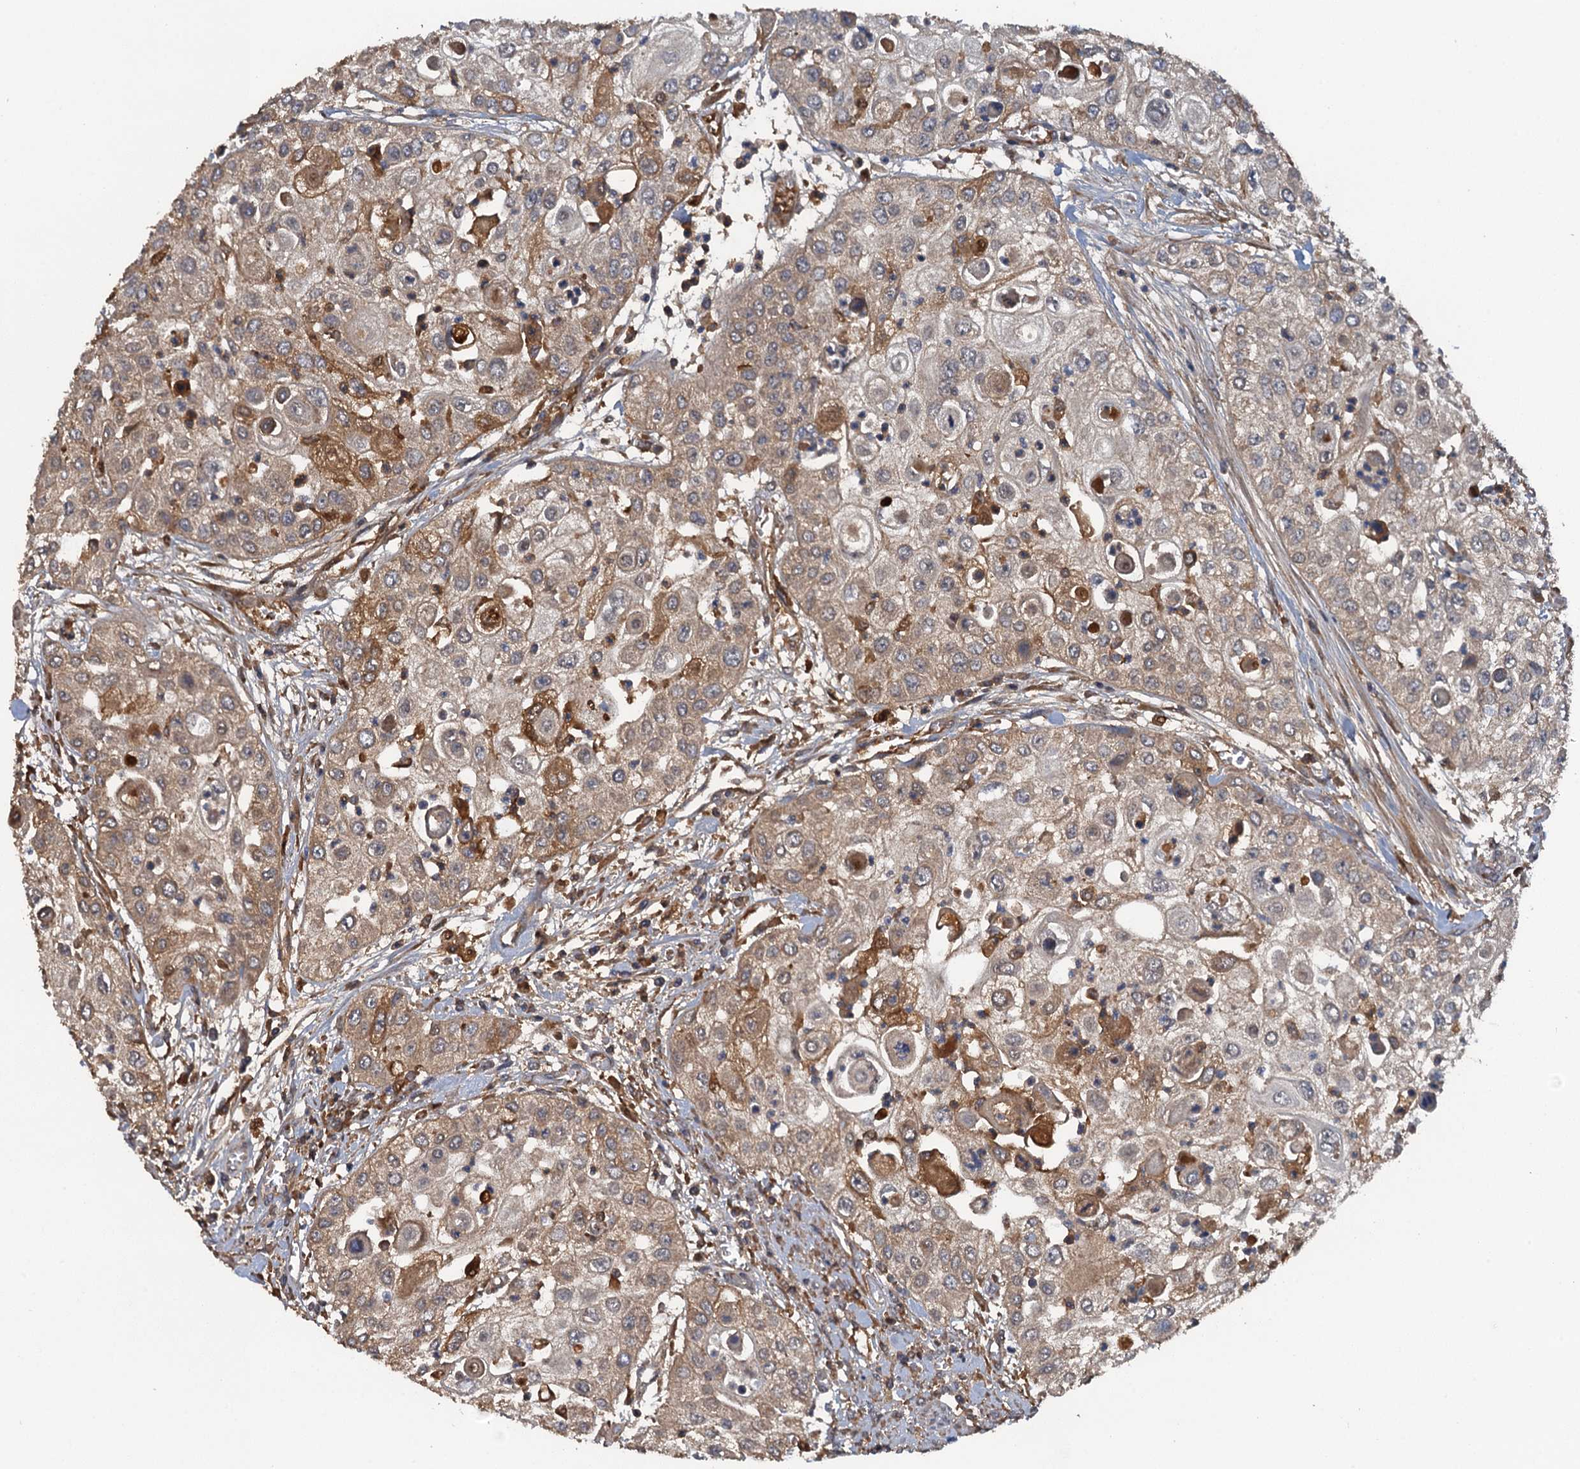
{"staining": {"intensity": "moderate", "quantity": ">75%", "location": "cytoplasmic/membranous"}, "tissue": "urothelial cancer", "cell_type": "Tumor cells", "image_type": "cancer", "snomed": [{"axis": "morphology", "description": "Urothelial carcinoma, High grade"}, {"axis": "topography", "description": "Urinary bladder"}], "caption": "DAB (3,3'-diaminobenzidine) immunohistochemical staining of urothelial carcinoma (high-grade) shows moderate cytoplasmic/membranous protein staining in approximately >75% of tumor cells.", "gene": "HAPLN3", "patient": {"sex": "female", "age": 79}}